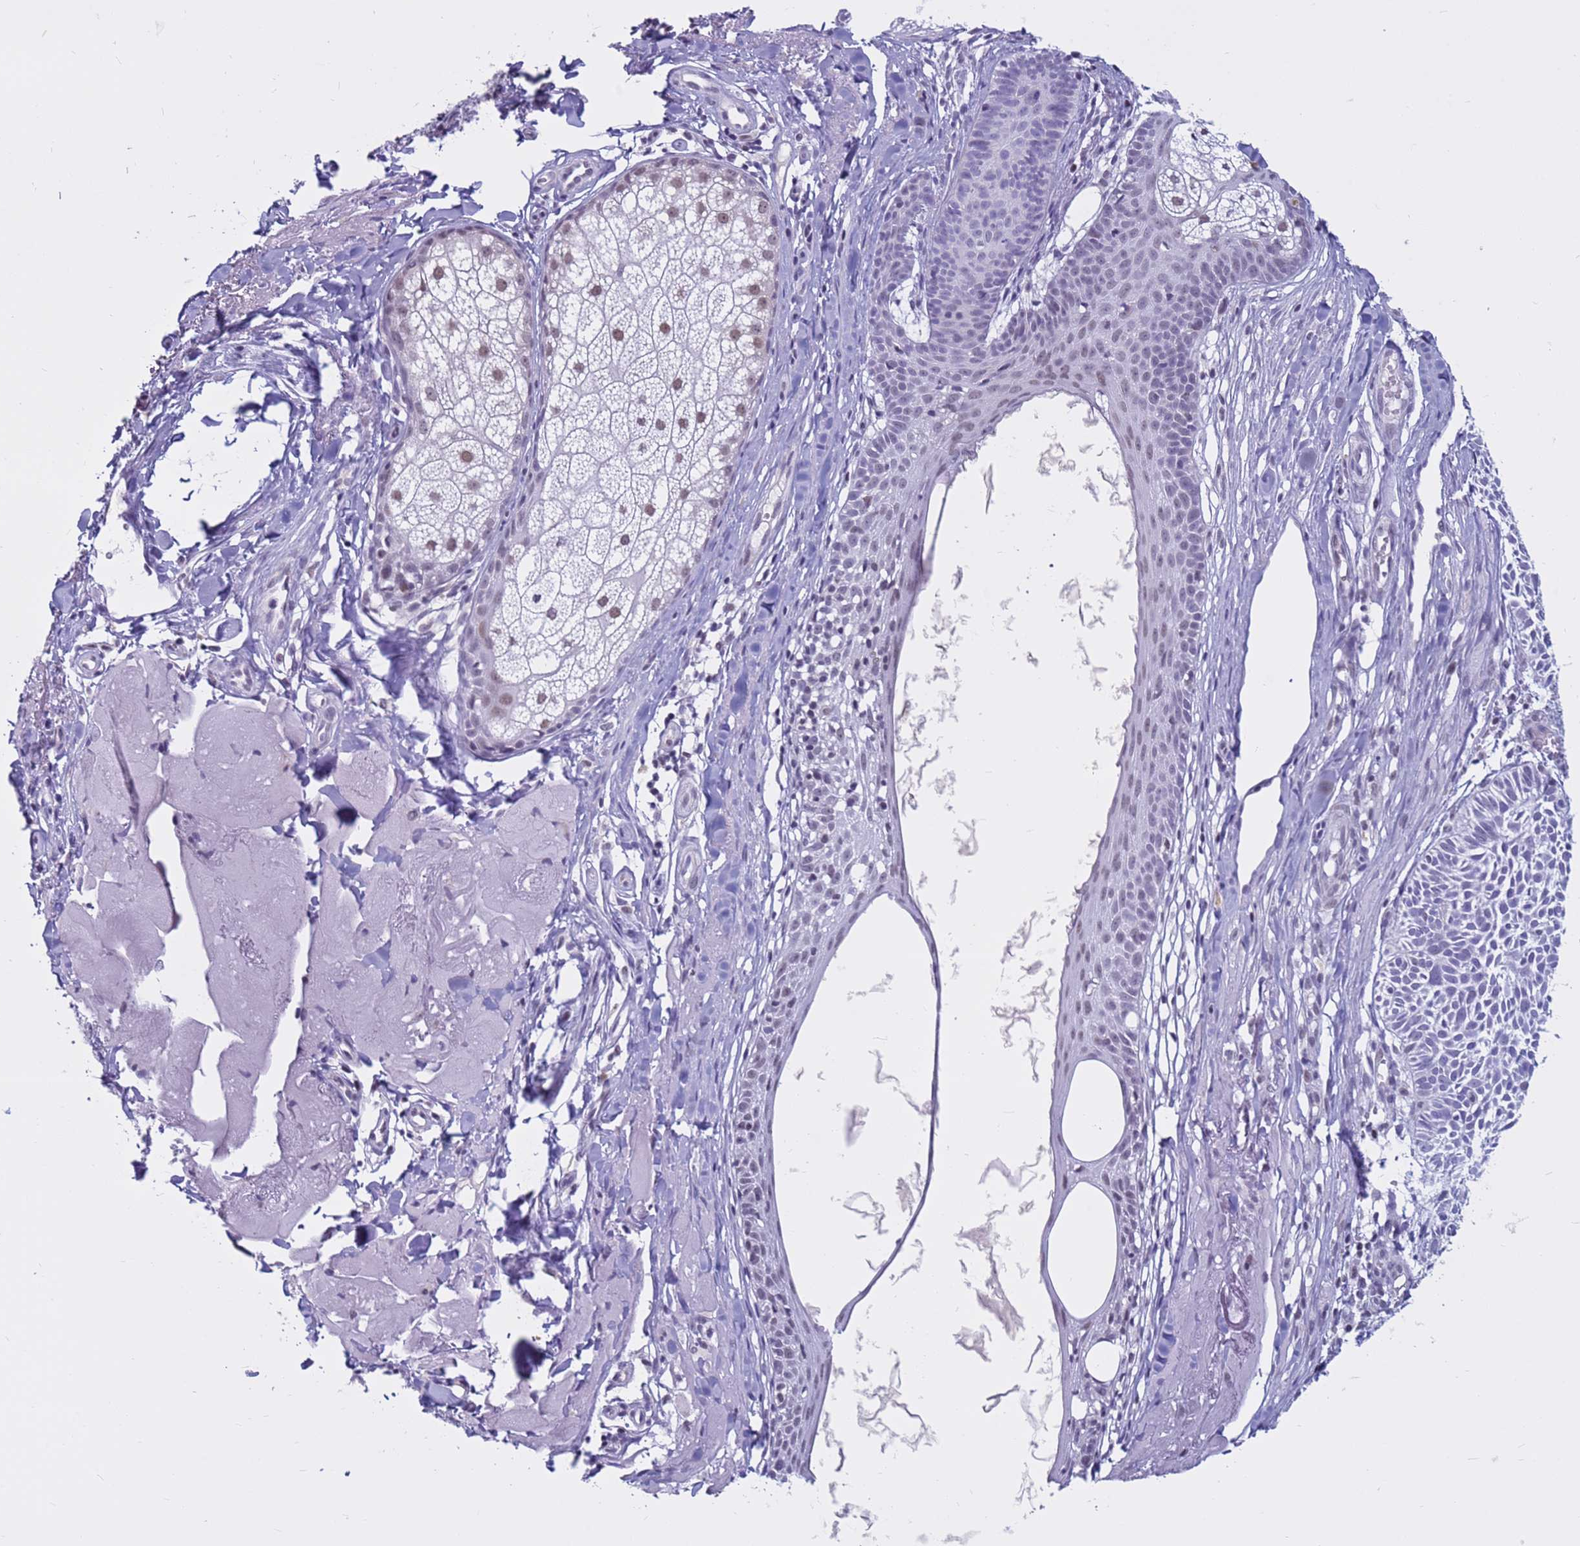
{"staining": {"intensity": "negative", "quantity": "none", "location": "none"}, "tissue": "skin cancer", "cell_type": "Tumor cells", "image_type": "cancer", "snomed": [{"axis": "morphology", "description": "Basal cell carcinoma"}, {"axis": "topography", "description": "Skin"}], "caption": "This is a histopathology image of immunohistochemistry staining of skin cancer, which shows no staining in tumor cells. (DAB IHC with hematoxylin counter stain).", "gene": "CDK2AP2", "patient": {"sex": "male", "age": 69}}